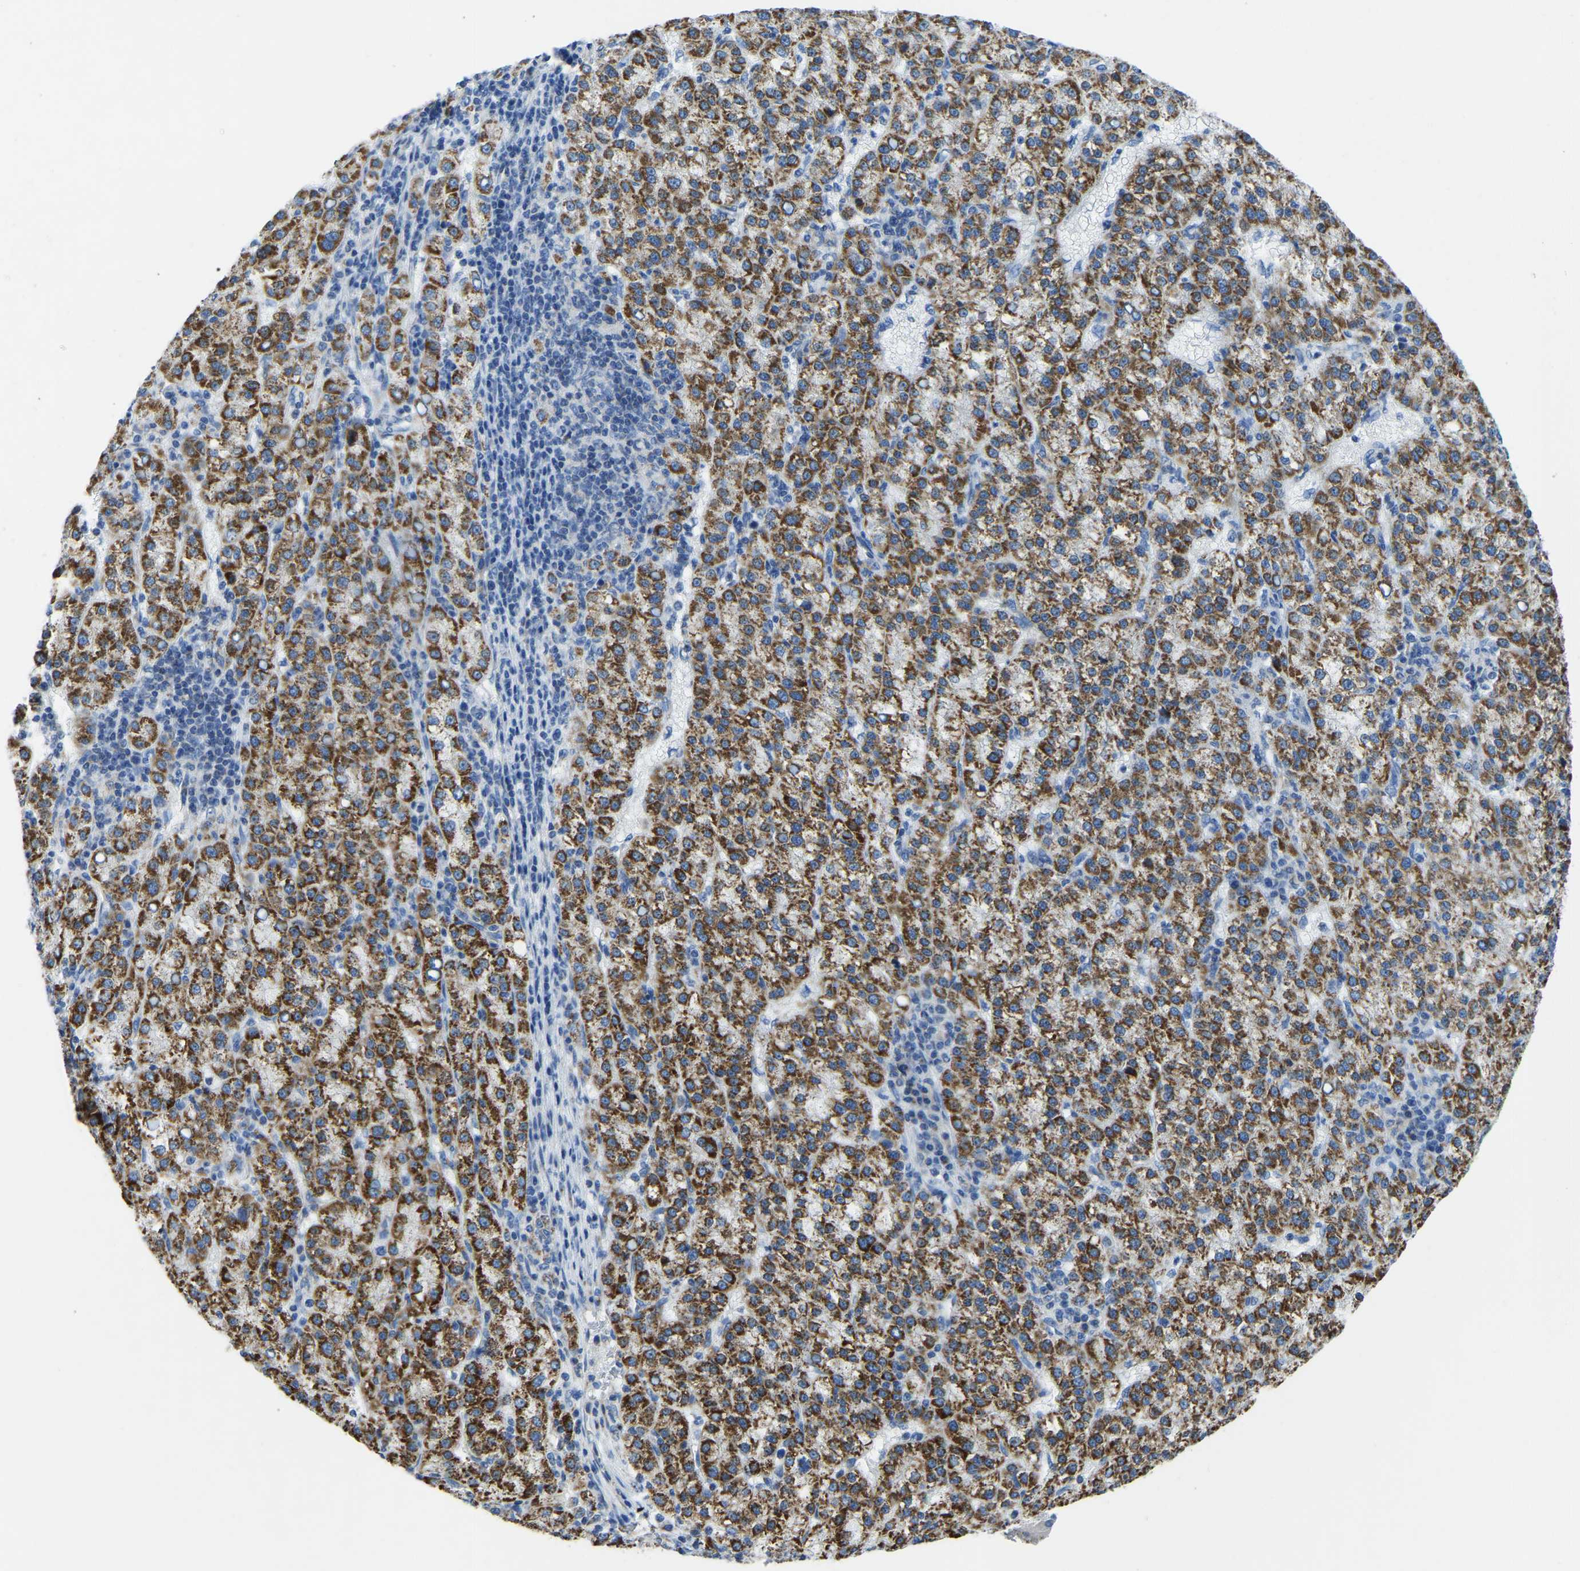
{"staining": {"intensity": "strong", "quantity": ">75%", "location": "cytoplasmic/membranous"}, "tissue": "liver cancer", "cell_type": "Tumor cells", "image_type": "cancer", "snomed": [{"axis": "morphology", "description": "Carcinoma, Hepatocellular, NOS"}, {"axis": "topography", "description": "Liver"}], "caption": "Protein analysis of liver cancer (hepatocellular carcinoma) tissue exhibits strong cytoplasmic/membranous positivity in about >75% of tumor cells.", "gene": "ETFA", "patient": {"sex": "female", "age": 58}}